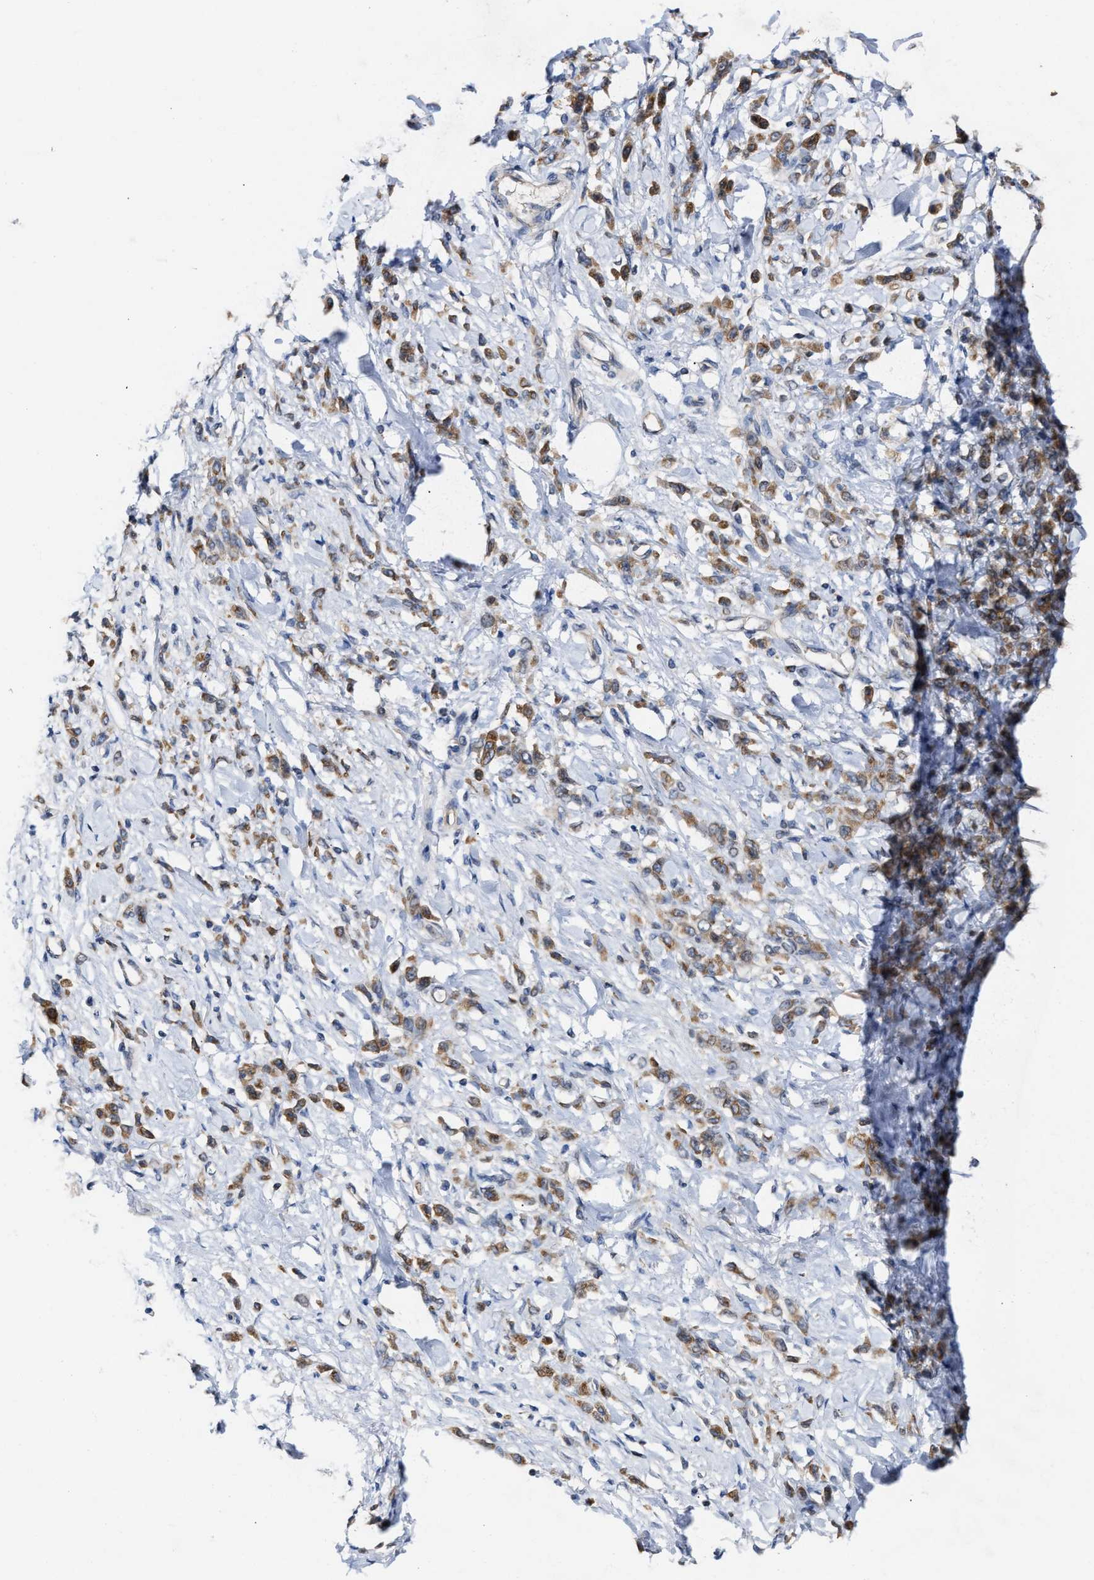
{"staining": {"intensity": "moderate", "quantity": ">75%", "location": "cytoplasmic/membranous"}, "tissue": "stomach cancer", "cell_type": "Tumor cells", "image_type": "cancer", "snomed": [{"axis": "morphology", "description": "Normal tissue, NOS"}, {"axis": "morphology", "description": "Adenocarcinoma, NOS"}, {"axis": "topography", "description": "Stomach"}], "caption": "Immunohistochemistry (IHC) of adenocarcinoma (stomach) displays medium levels of moderate cytoplasmic/membranous expression in approximately >75% of tumor cells. Immunohistochemistry (IHC) stains the protein of interest in brown and the nuclei are stained blue.", "gene": "BBLN", "patient": {"sex": "male", "age": 82}}